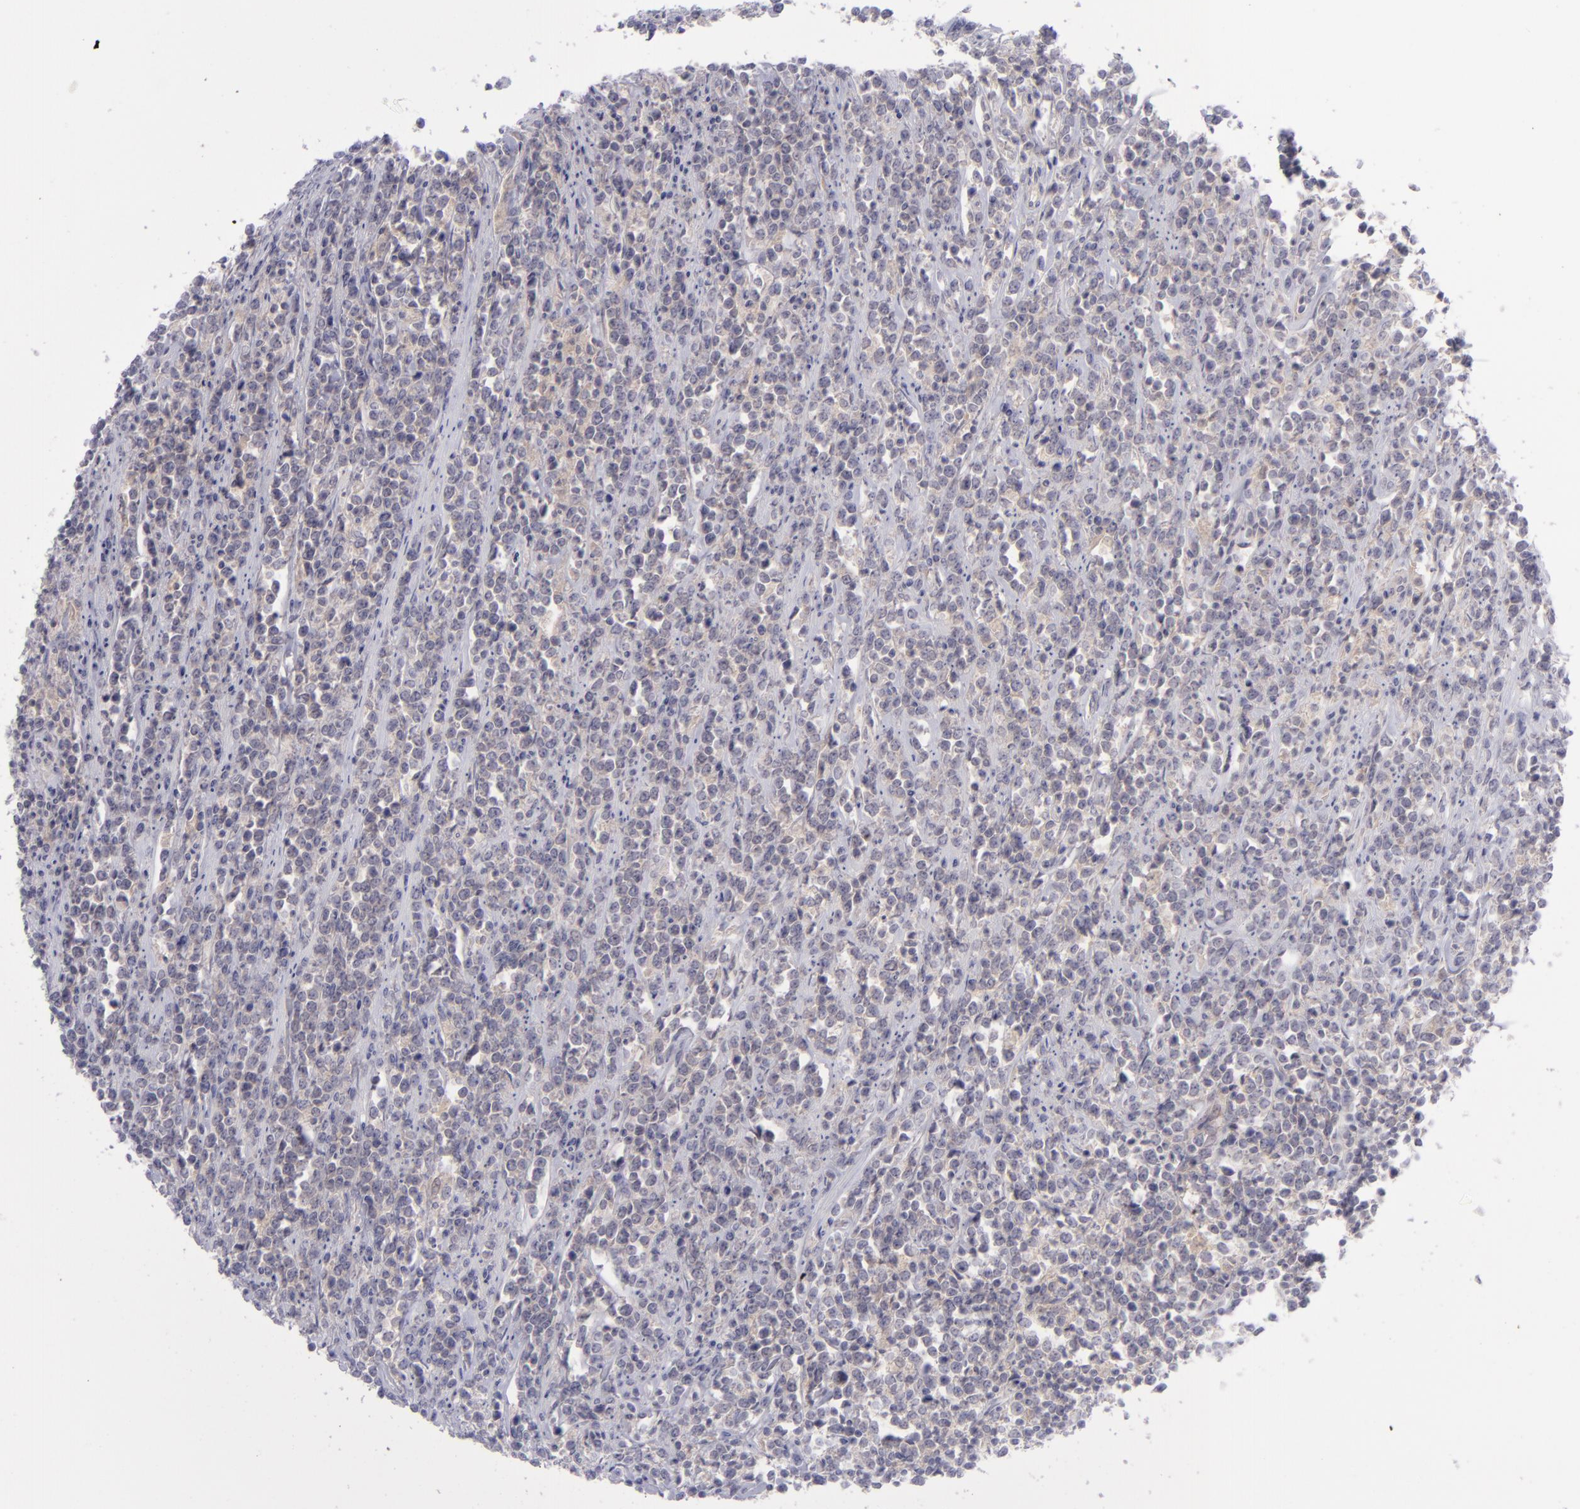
{"staining": {"intensity": "weak", "quantity": "25%-75%", "location": "cytoplasmic/membranous"}, "tissue": "lymphoma", "cell_type": "Tumor cells", "image_type": "cancer", "snomed": [{"axis": "morphology", "description": "Malignant lymphoma, non-Hodgkin's type, High grade"}, {"axis": "topography", "description": "Small intestine"}, {"axis": "topography", "description": "Colon"}], "caption": "Immunohistochemical staining of human malignant lymphoma, non-Hodgkin's type (high-grade) exhibits low levels of weak cytoplasmic/membranous staining in about 25%-75% of tumor cells. (DAB (3,3'-diaminobenzidine) = brown stain, brightfield microscopy at high magnification).", "gene": "EVPL", "patient": {"sex": "male", "age": 8}}